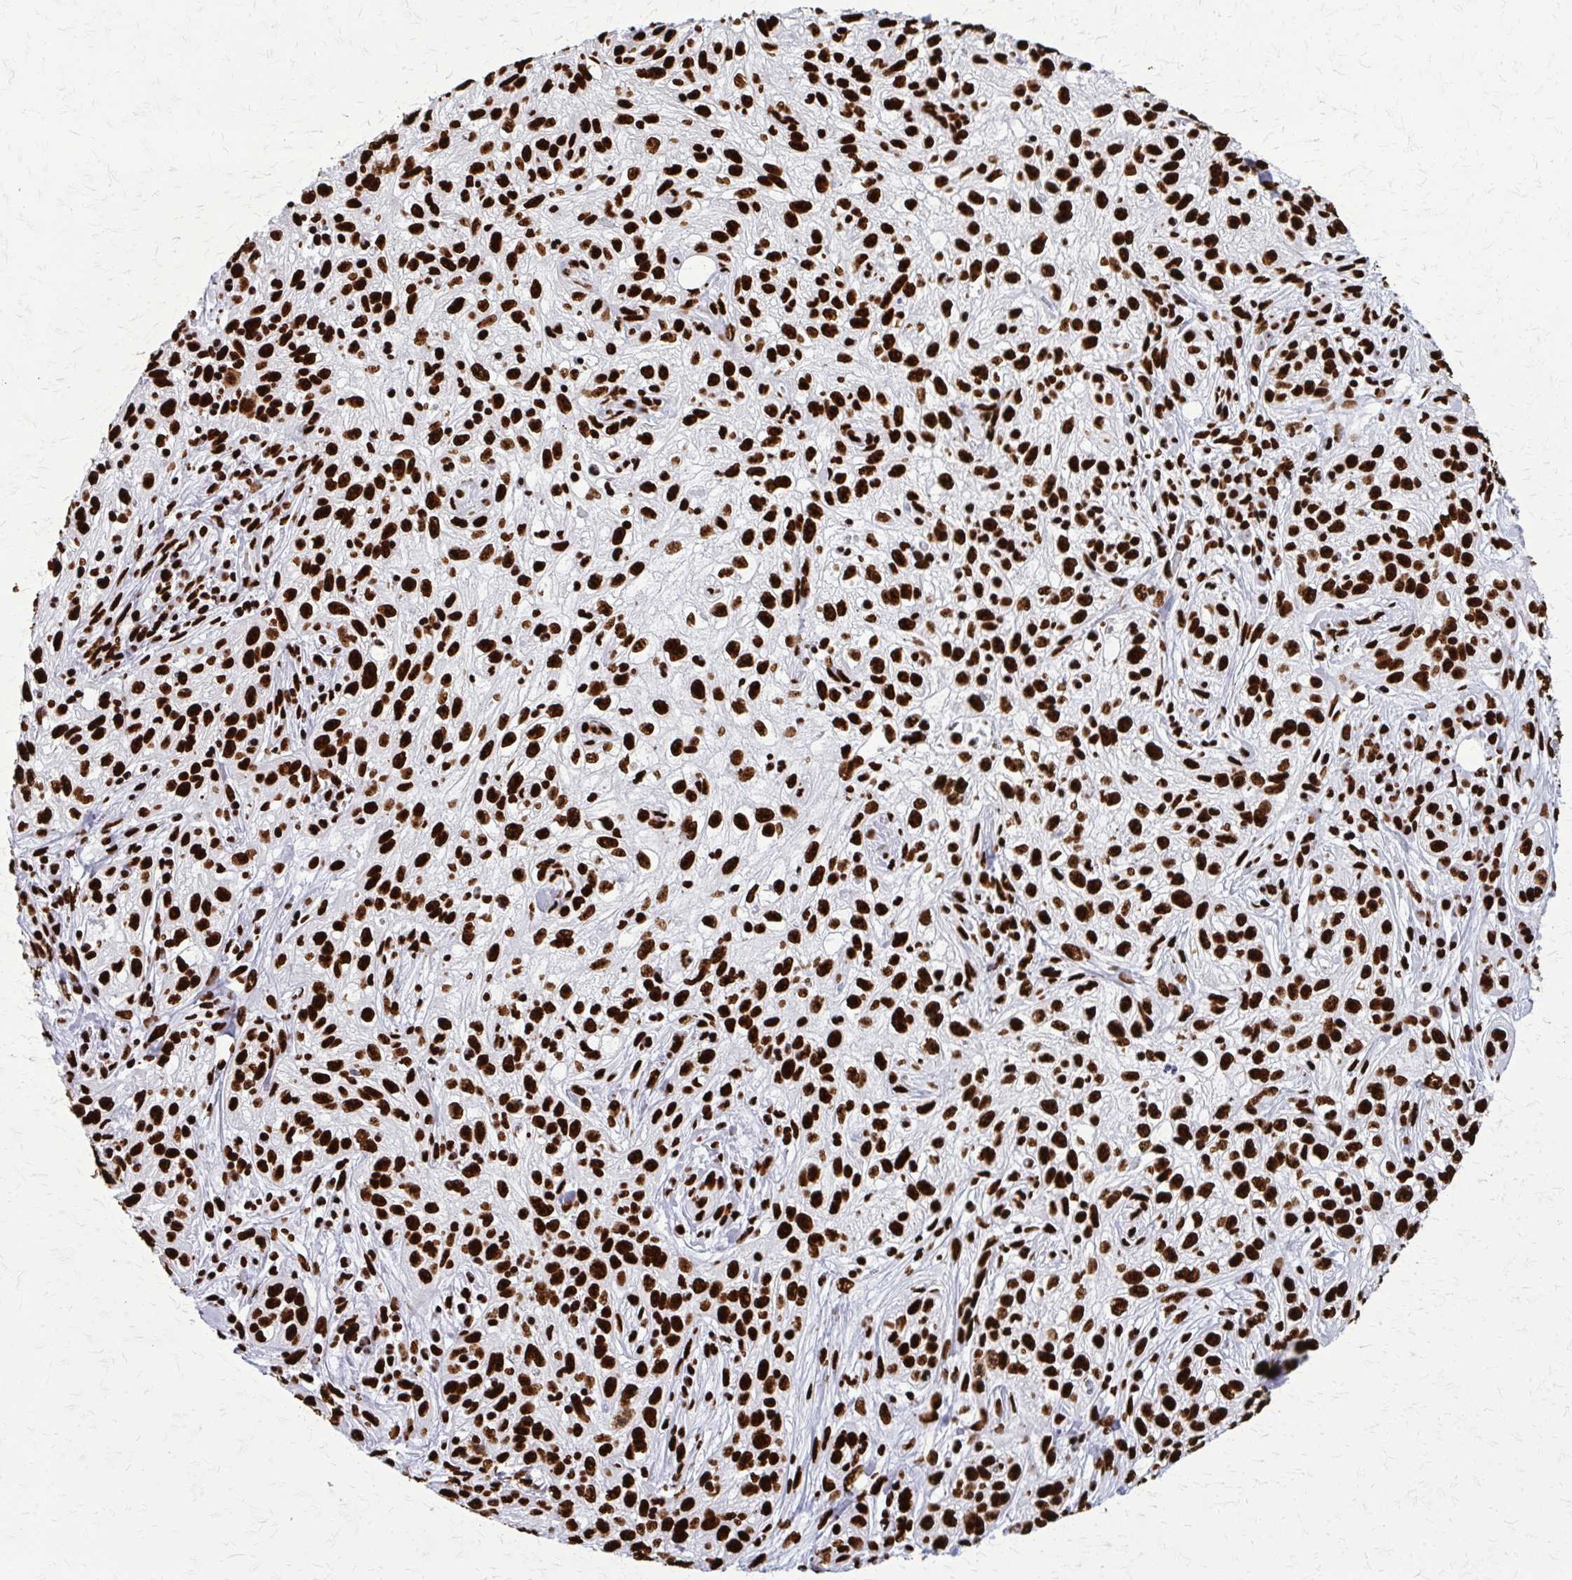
{"staining": {"intensity": "strong", "quantity": ">75%", "location": "nuclear"}, "tissue": "skin cancer", "cell_type": "Tumor cells", "image_type": "cancer", "snomed": [{"axis": "morphology", "description": "Squamous cell carcinoma, NOS"}, {"axis": "topography", "description": "Skin"}], "caption": "There is high levels of strong nuclear staining in tumor cells of skin cancer (squamous cell carcinoma), as demonstrated by immunohistochemical staining (brown color).", "gene": "SFPQ", "patient": {"sex": "male", "age": 82}}